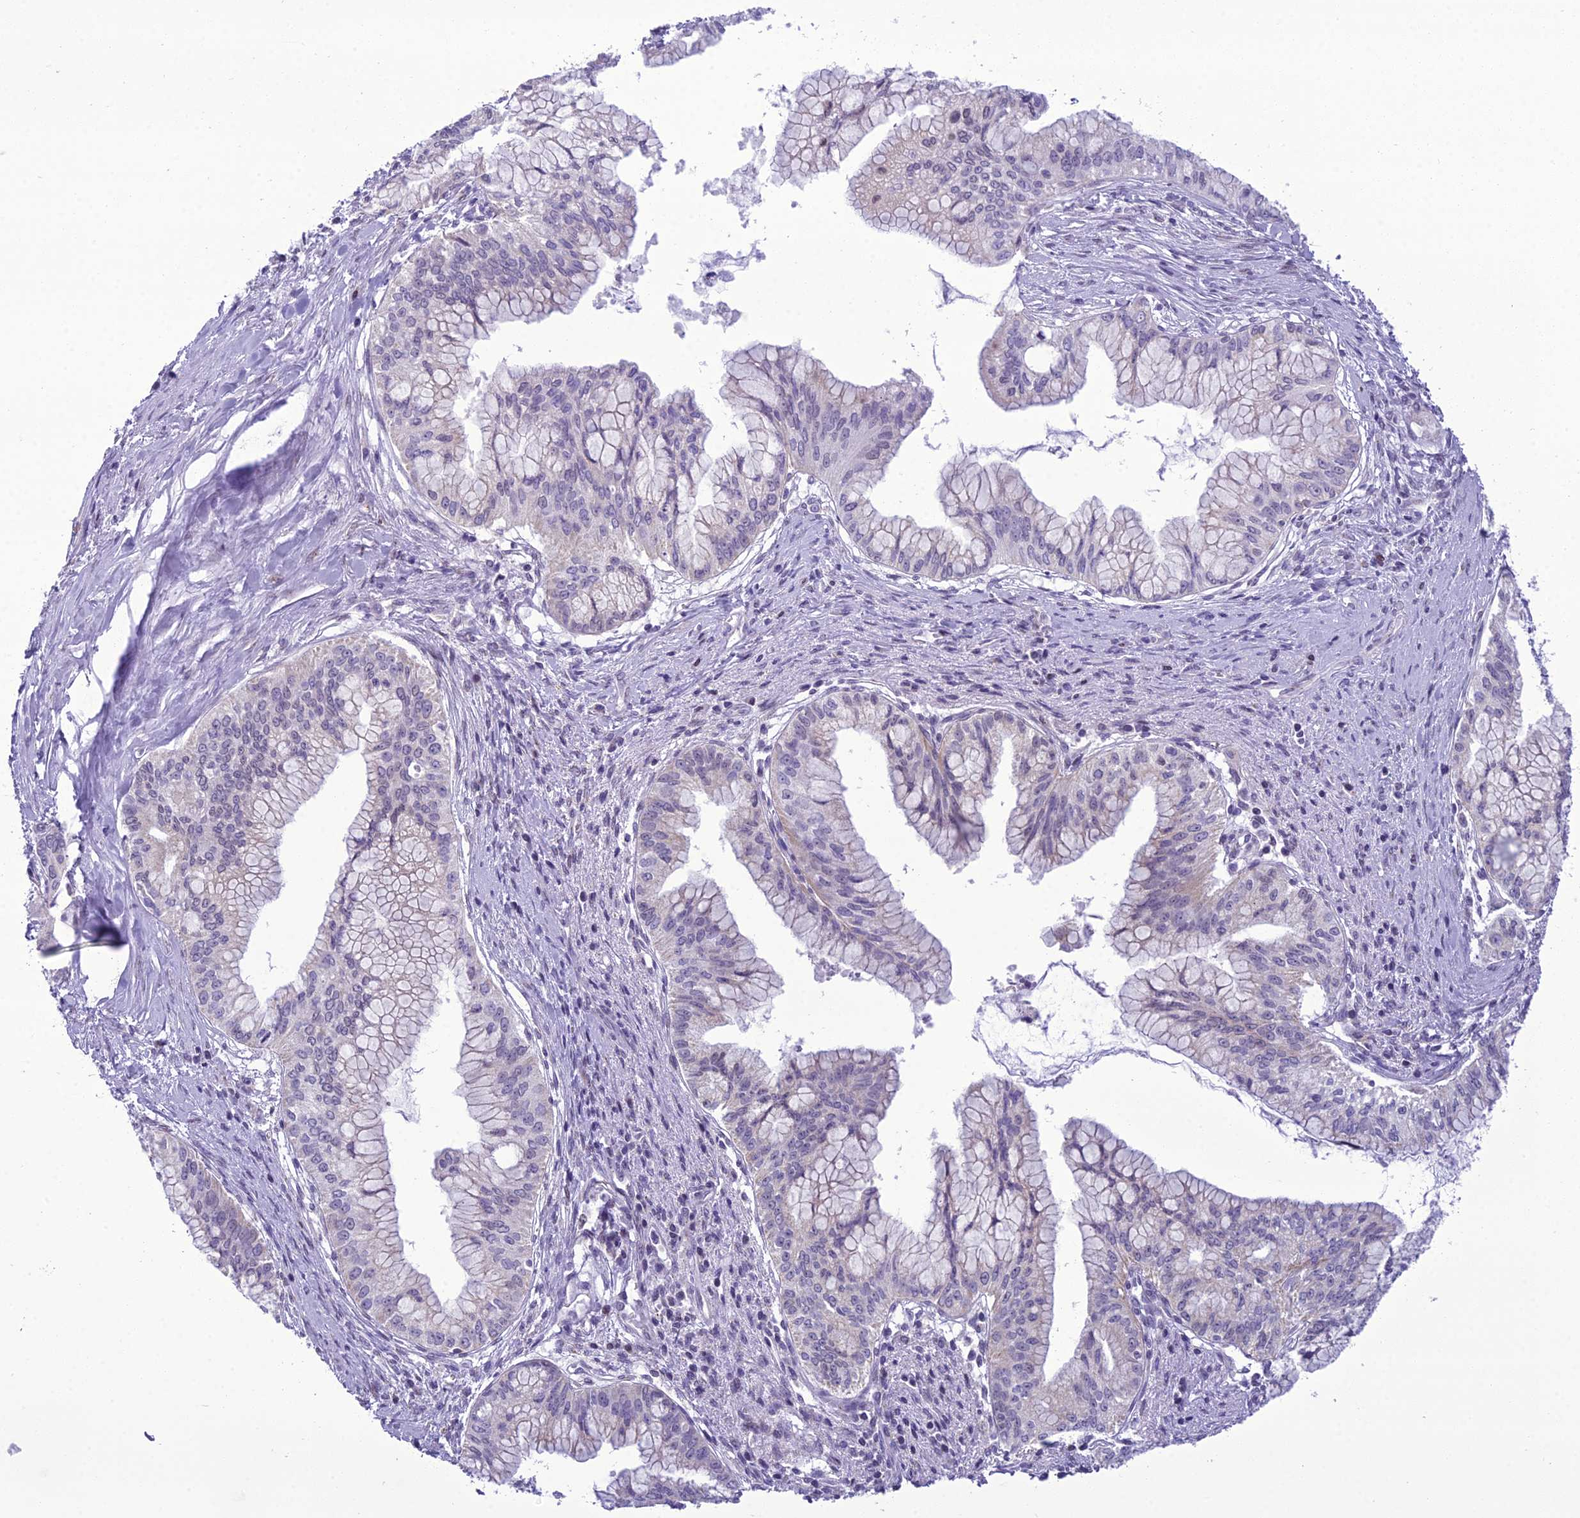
{"staining": {"intensity": "negative", "quantity": "none", "location": "none"}, "tissue": "pancreatic cancer", "cell_type": "Tumor cells", "image_type": "cancer", "snomed": [{"axis": "morphology", "description": "Adenocarcinoma, NOS"}, {"axis": "topography", "description": "Pancreas"}], "caption": "There is no significant expression in tumor cells of pancreatic cancer (adenocarcinoma). (DAB (3,3'-diaminobenzidine) IHC, high magnification).", "gene": "B9D2", "patient": {"sex": "male", "age": 46}}